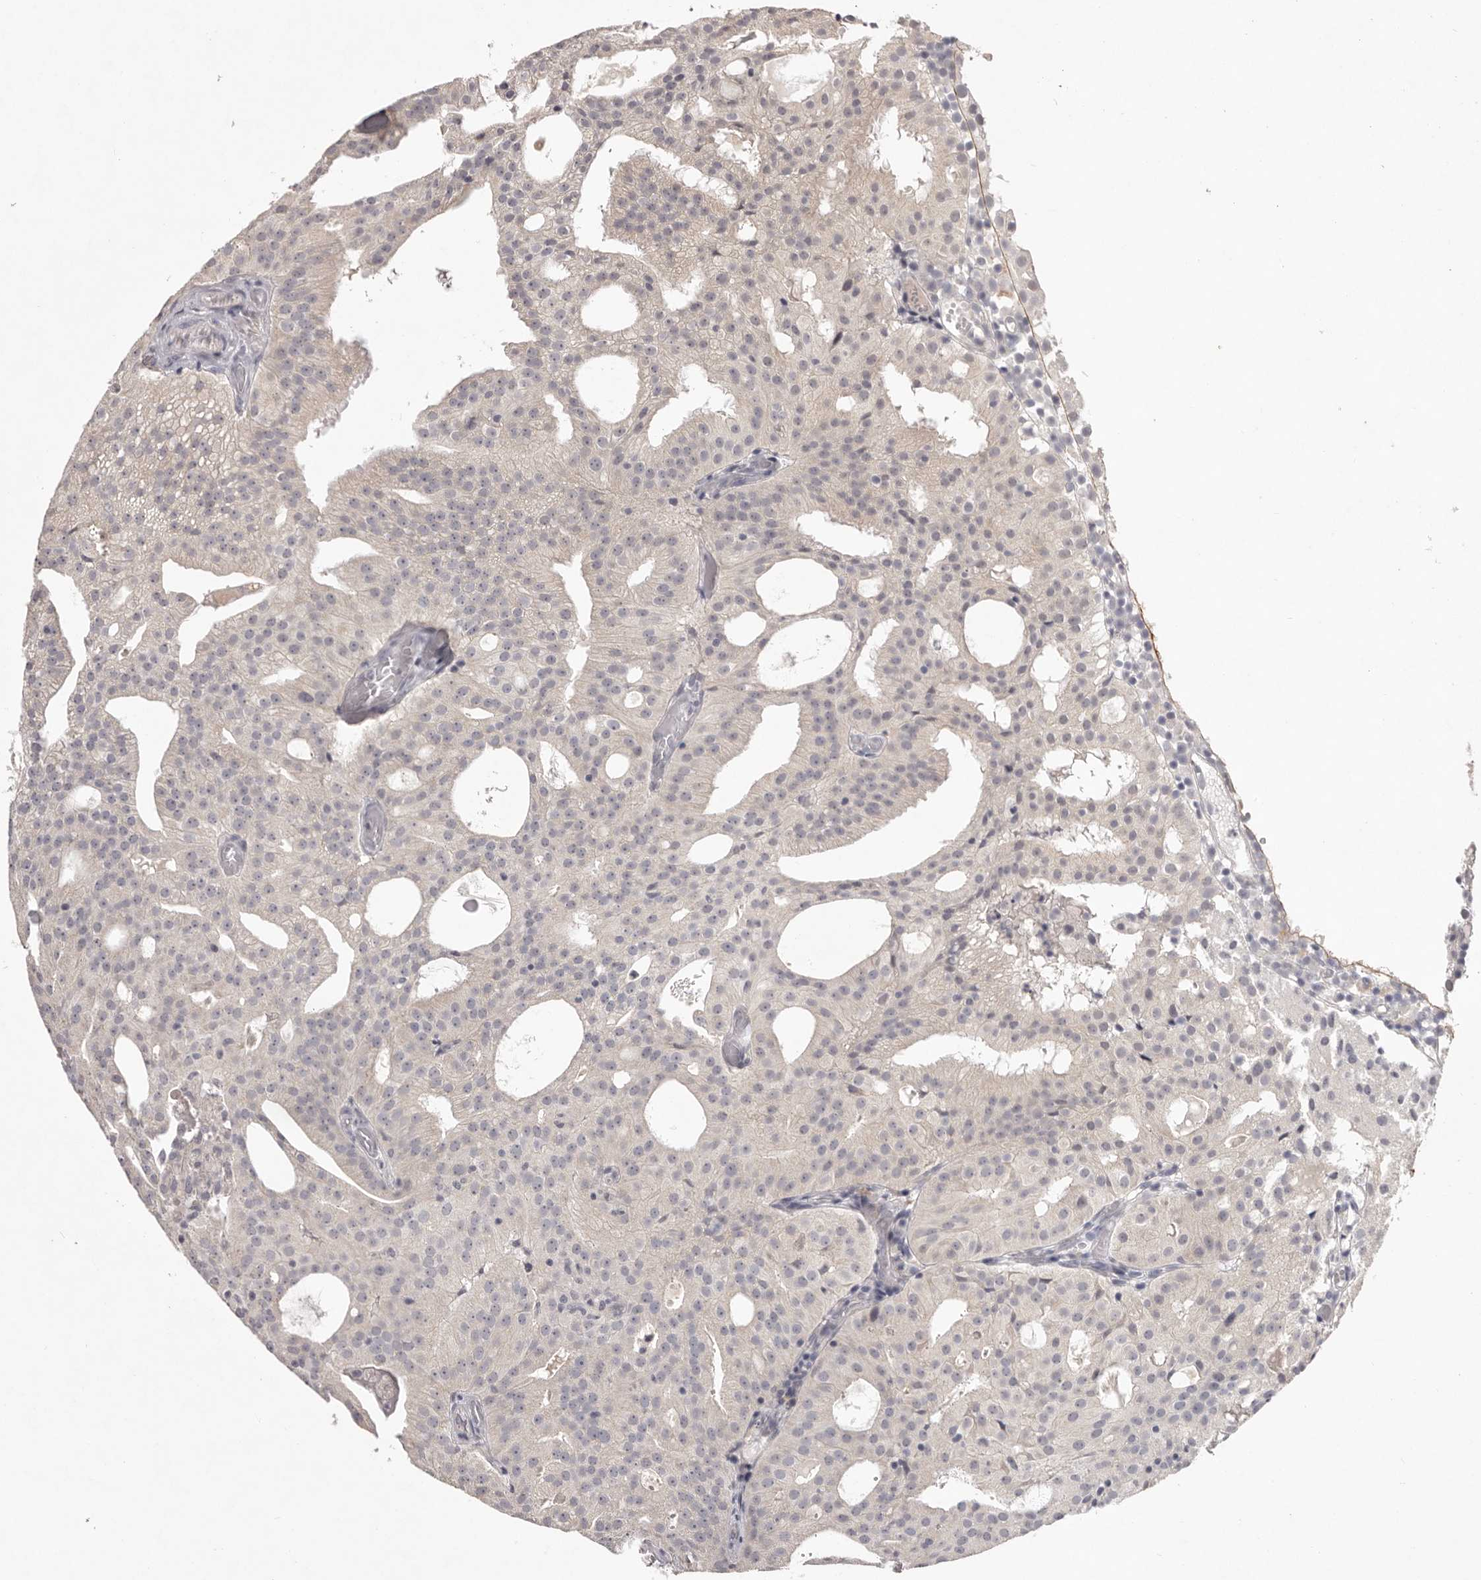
{"staining": {"intensity": "negative", "quantity": "none", "location": "none"}, "tissue": "prostate cancer", "cell_type": "Tumor cells", "image_type": "cancer", "snomed": [{"axis": "morphology", "description": "Adenocarcinoma, Medium grade"}, {"axis": "topography", "description": "Prostate"}], "caption": "Photomicrograph shows no significant protein staining in tumor cells of adenocarcinoma (medium-grade) (prostate).", "gene": "GARNL3", "patient": {"sex": "male", "age": 88}}